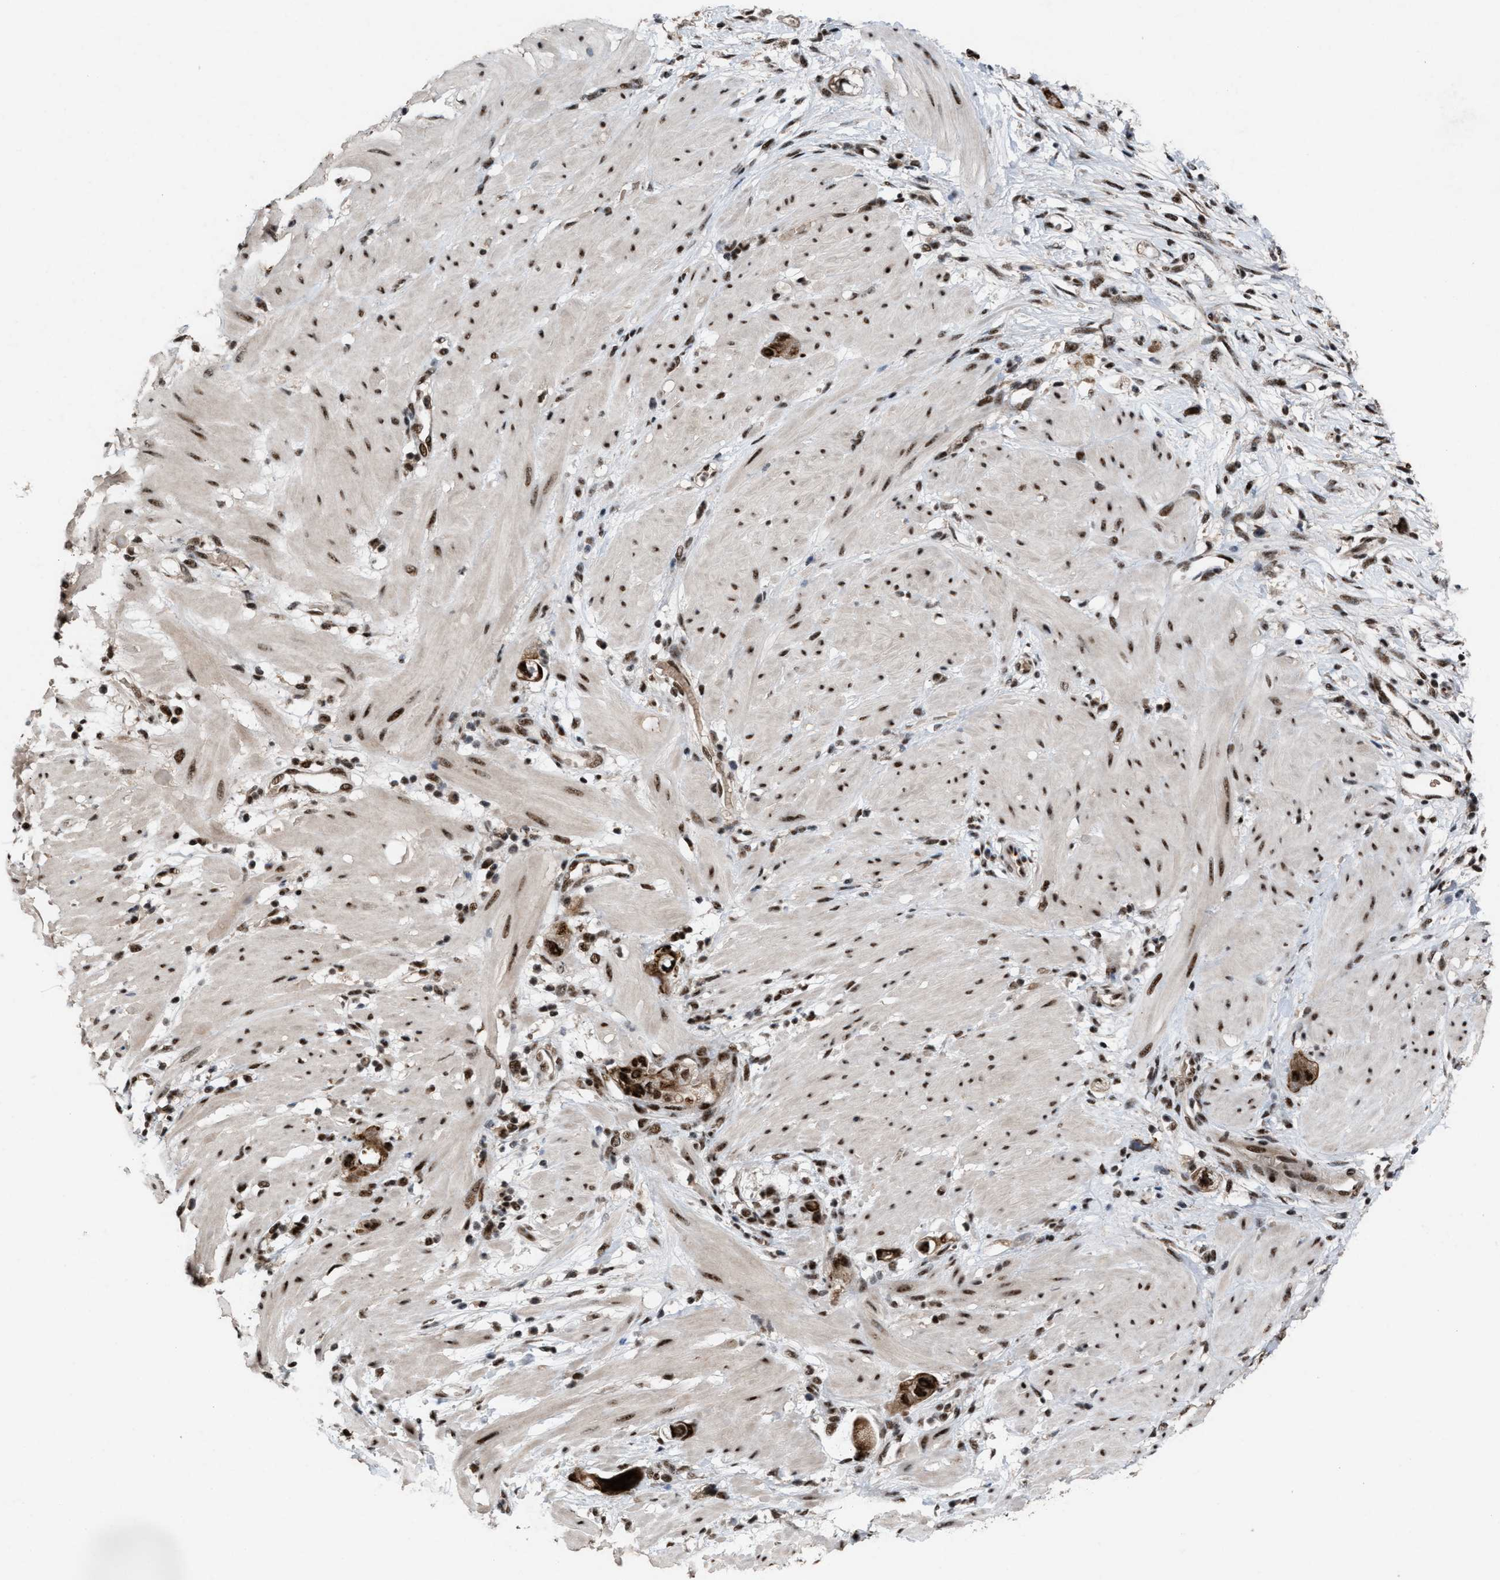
{"staining": {"intensity": "strong", "quantity": ">75%", "location": "cytoplasmic/membranous,nuclear"}, "tissue": "stomach cancer", "cell_type": "Tumor cells", "image_type": "cancer", "snomed": [{"axis": "morphology", "description": "Adenocarcinoma, NOS"}, {"axis": "topography", "description": "Stomach"}, {"axis": "topography", "description": "Stomach, lower"}], "caption": "Protein staining by immunohistochemistry displays strong cytoplasmic/membranous and nuclear positivity in approximately >75% of tumor cells in stomach adenocarcinoma.", "gene": "PRPF4", "patient": {"sex": "female", "age": 48}}